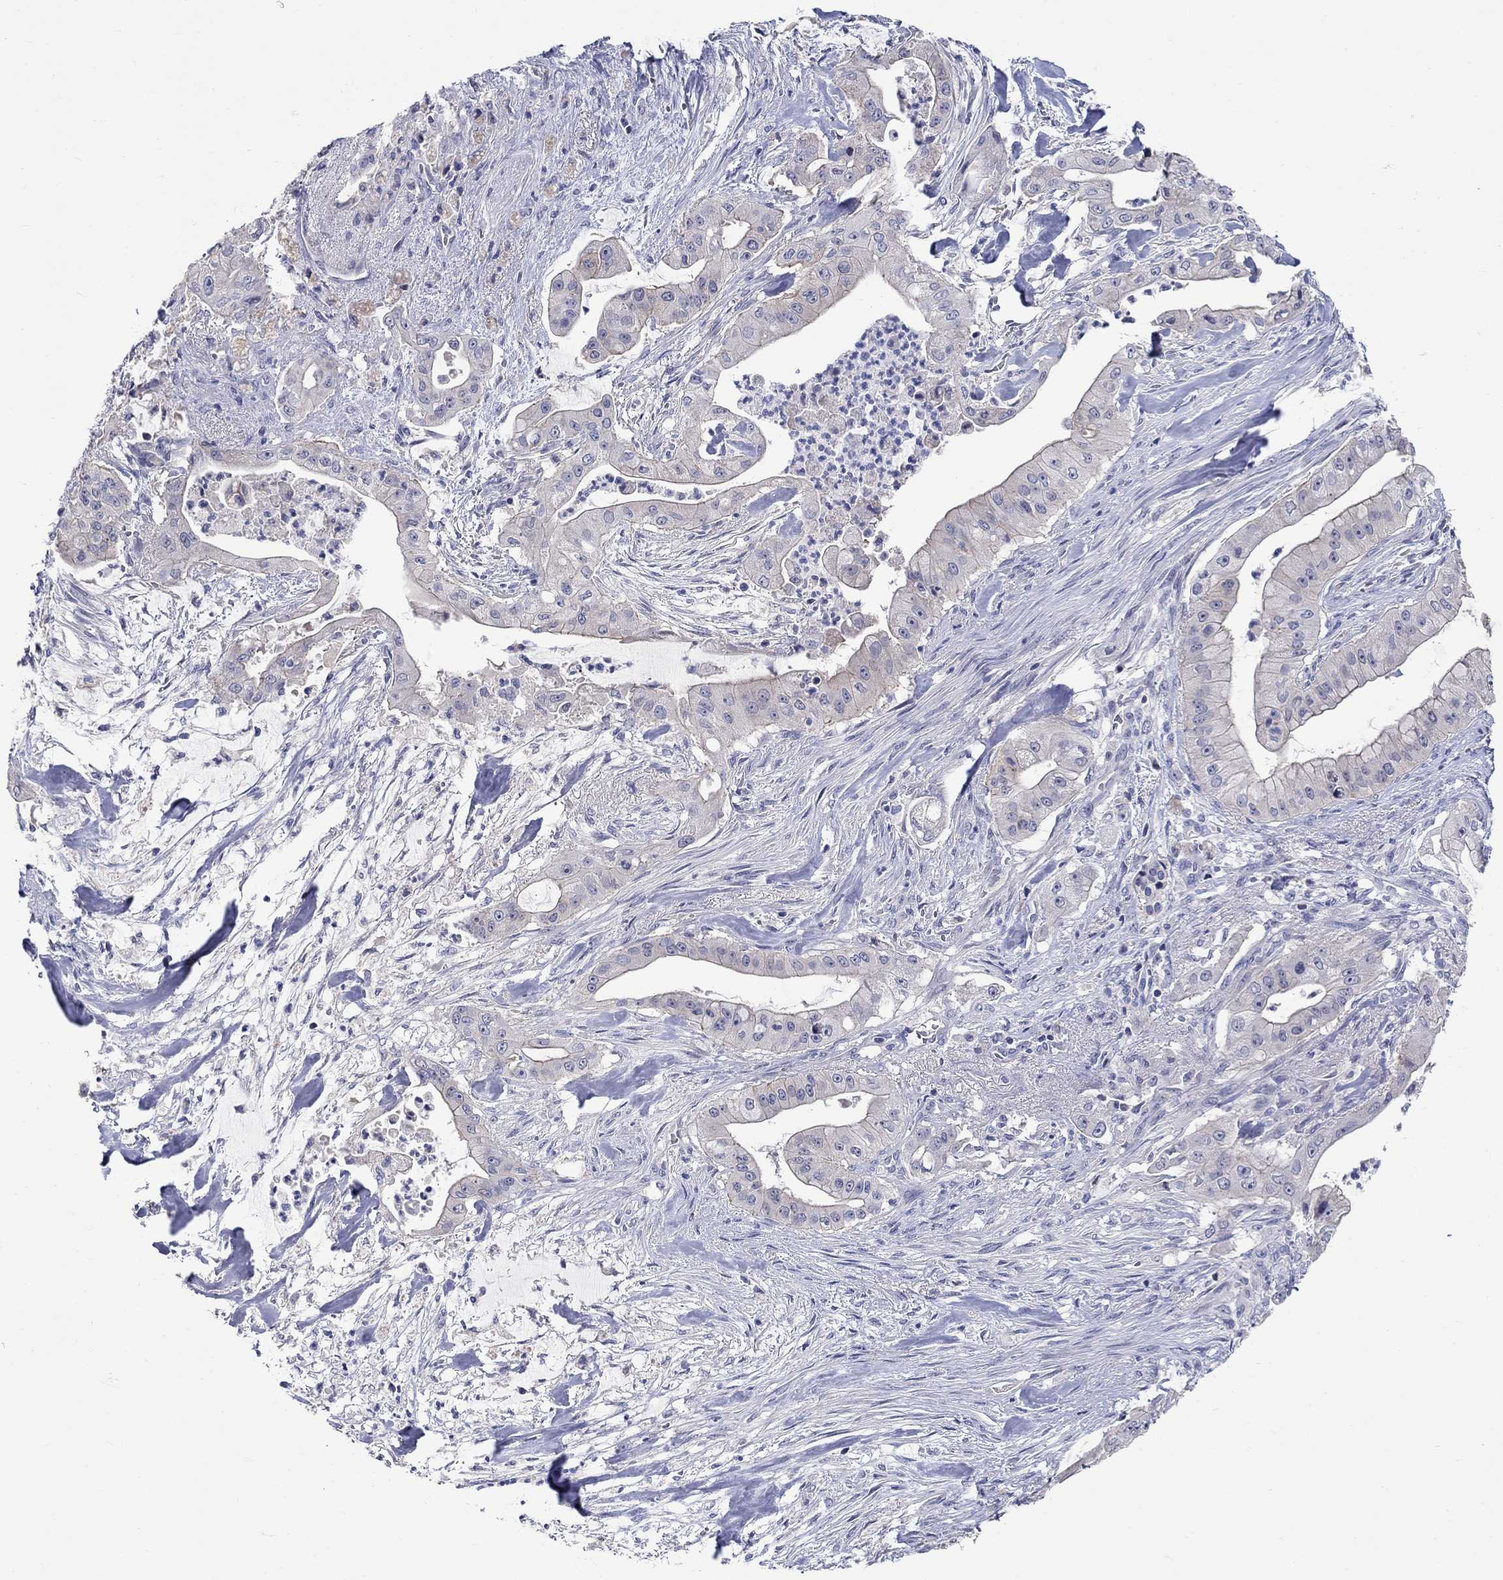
{"staining": {"intensity": "weak", "quantity": "<25%", "location": "cytoplasmic/membranous"}, "tissue": "pancreatic cancer", "cell_type": "Tumor cells", "image_type": "cancer", "snomed": [{"axis": "morphology", "description": "Normal tissue, NOS"}, {"axis": "morphology", "description": "Inflammation, NOS"}, {"axis": "morphology", "description": "Adenocarcinoma, NOS"}, {"axis": "topography", "description": "Pancreas"}], "caption": "A photomicrograph of pancreatic cancer (adenocarcinoma) stained for a protein displays no brown staining in tumor cells. The staining was performed using DAB to visualize the protein expression in brown, while the nuclei were stained in blue with hematoxylin (Magnification: 20x).", "gene": "SLC30A3", "patient": {"sex": "male", "age": 57}}